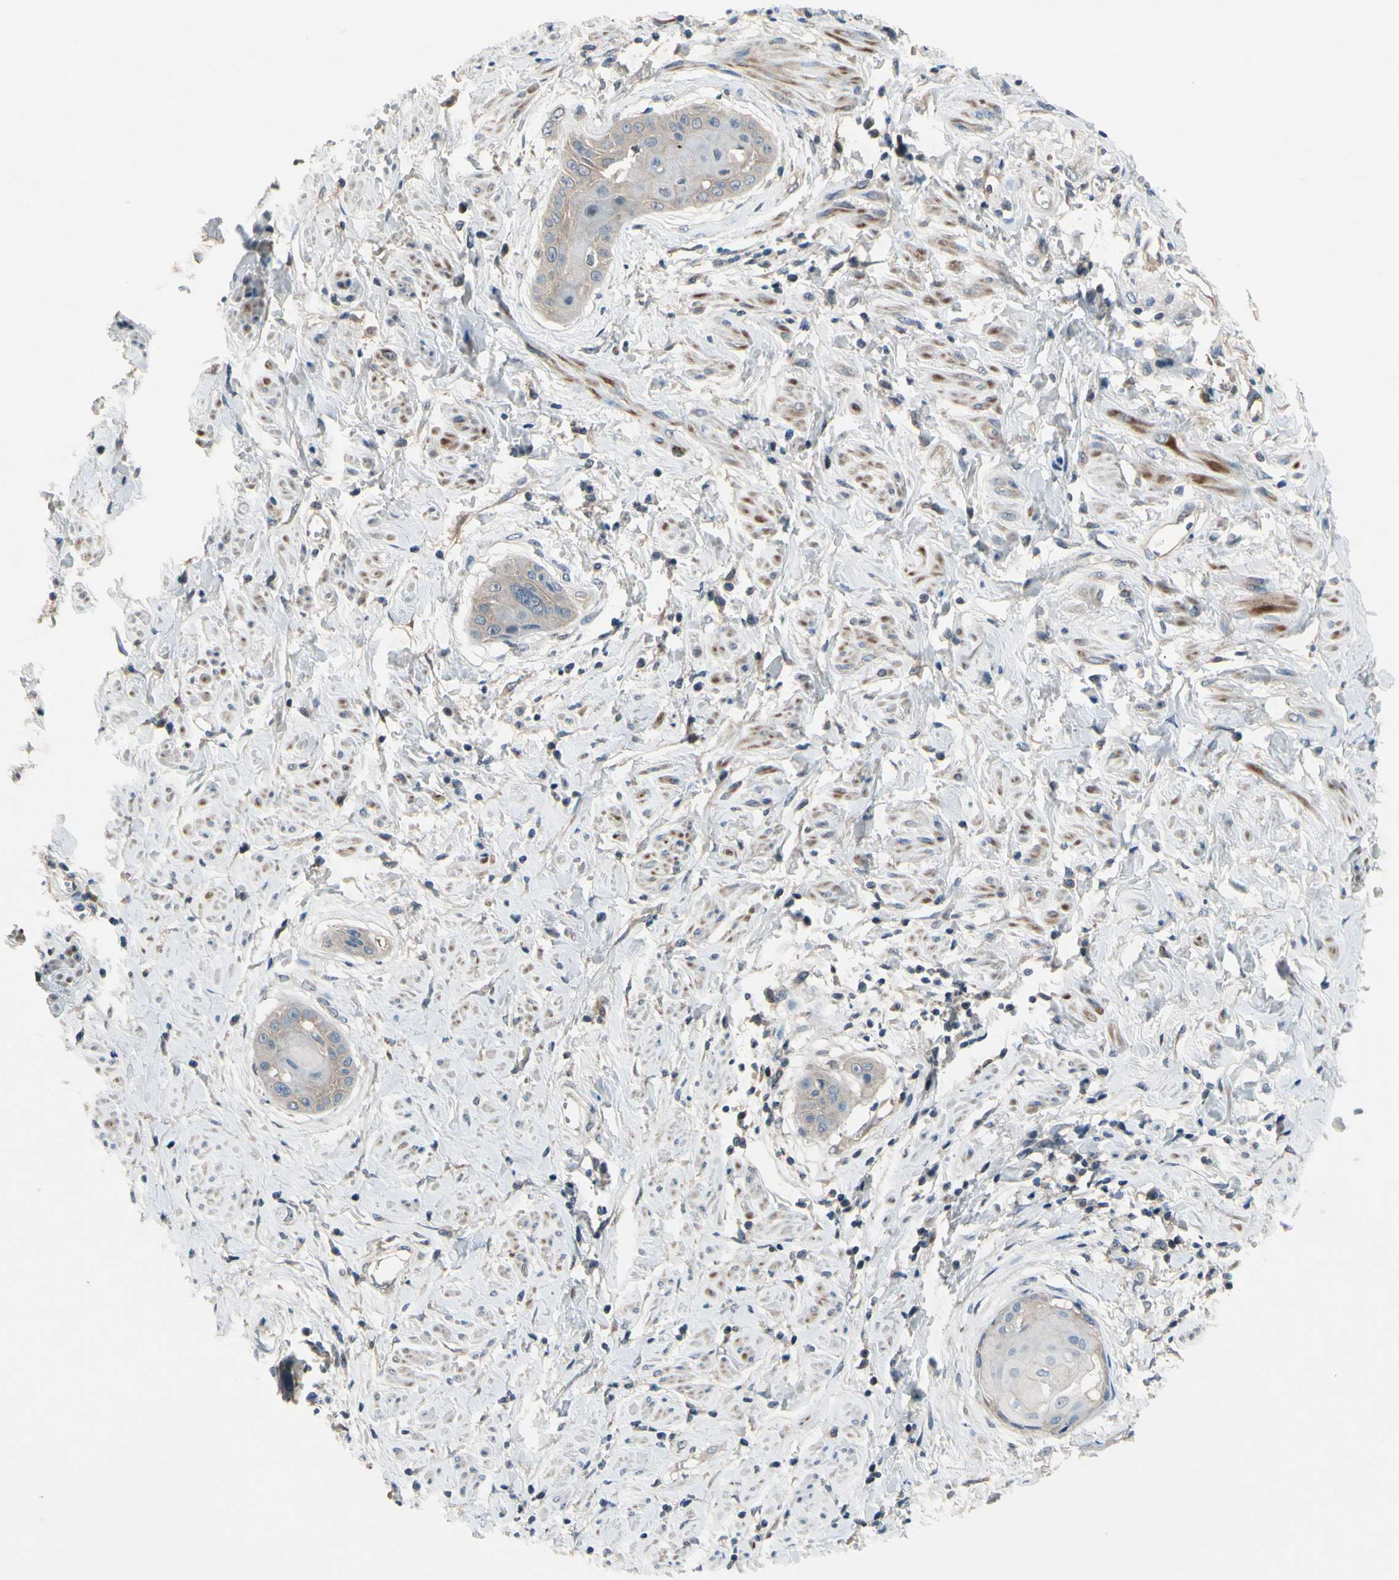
{"staining": {"intensity": "weak", "quantity": "25%-75%", "location": "cytoplasmic/membranous"}, "tissue": "cervical cancer", "cell_type": "Tumor cells", "image_type": "cancer", "snomed": [{"axis": "morphology", "description": "Squamous cell carcinoma, NOS"}, {"axis": "topography", "description": "Cervix"}], "caption": "A brown stain labels weak cytoplasmic/membranous positivity of a protein in human cervical squamous cell carcinoma tumor cells.", "gene": "ICAM5", "patient": {"sex": "female", "age": 57}}